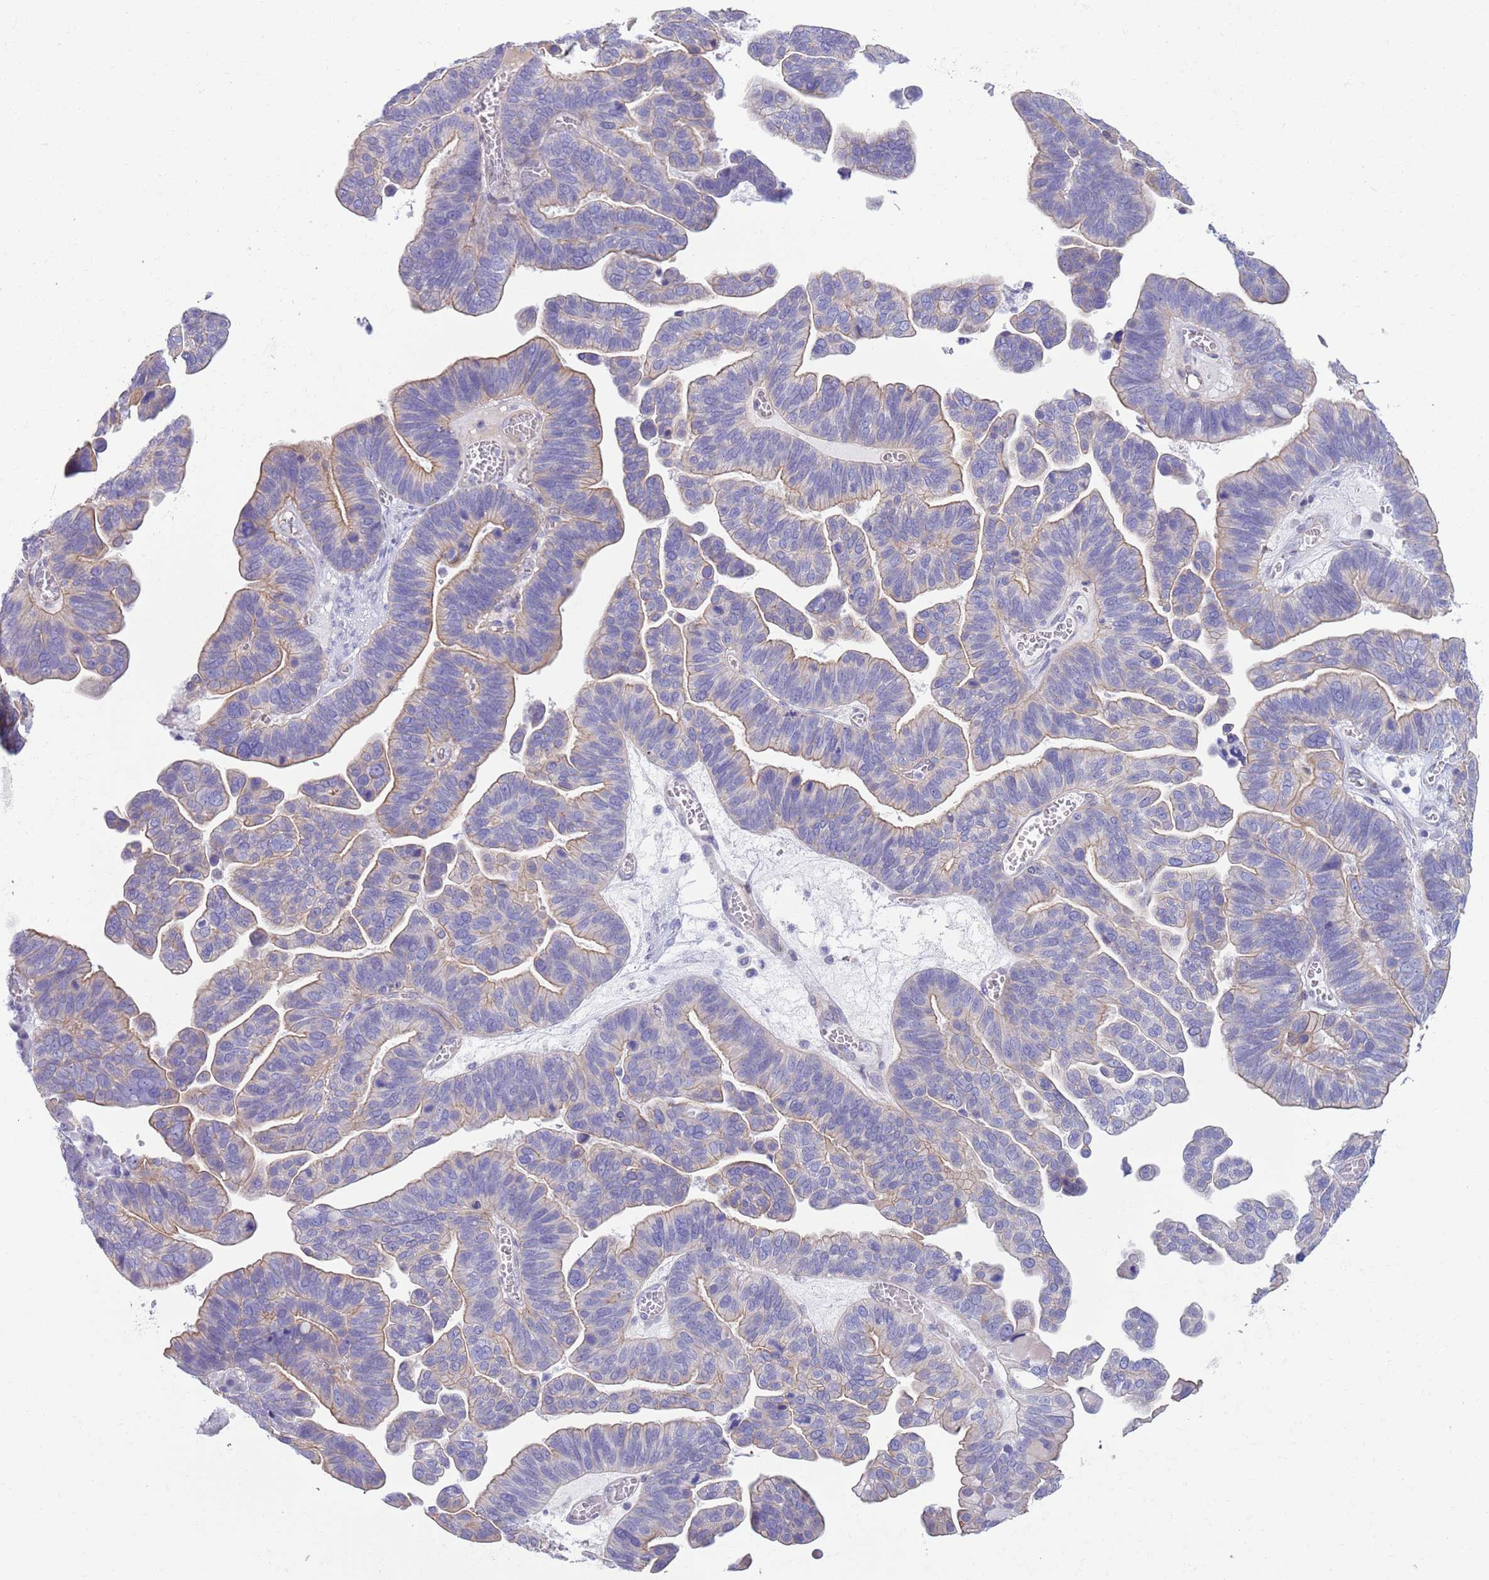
{"staining": {"intensity": "moderate", "quantity": "25%-75%", "location": "cytoplasmic/membranous"}, "tissue": "ovarian cancer", "cell_type": "Tumor cells", "image_type": "cancer", "snomed": [{"axis": "morphology", "description": "Cystadenocarcinoma, serous, NOS"}, {"axis": "topography", "description": "Ovary"}], "caption": "High-power microscopy captured an immunohistochemistry photomicrograph of ovarian serous cystadenocarcinoma, revealing moderate cytoplasmic/membranous expression in about 25%-75% of tumor cells. The staining is performed using DAB (3,3'-diaminobenzidine) brown chromogen to label protein expression. The nuclei are counter-stained blue using hematoxylin.", "gene": "RBP3", "patient": {"sex": "female", "age": 56}}